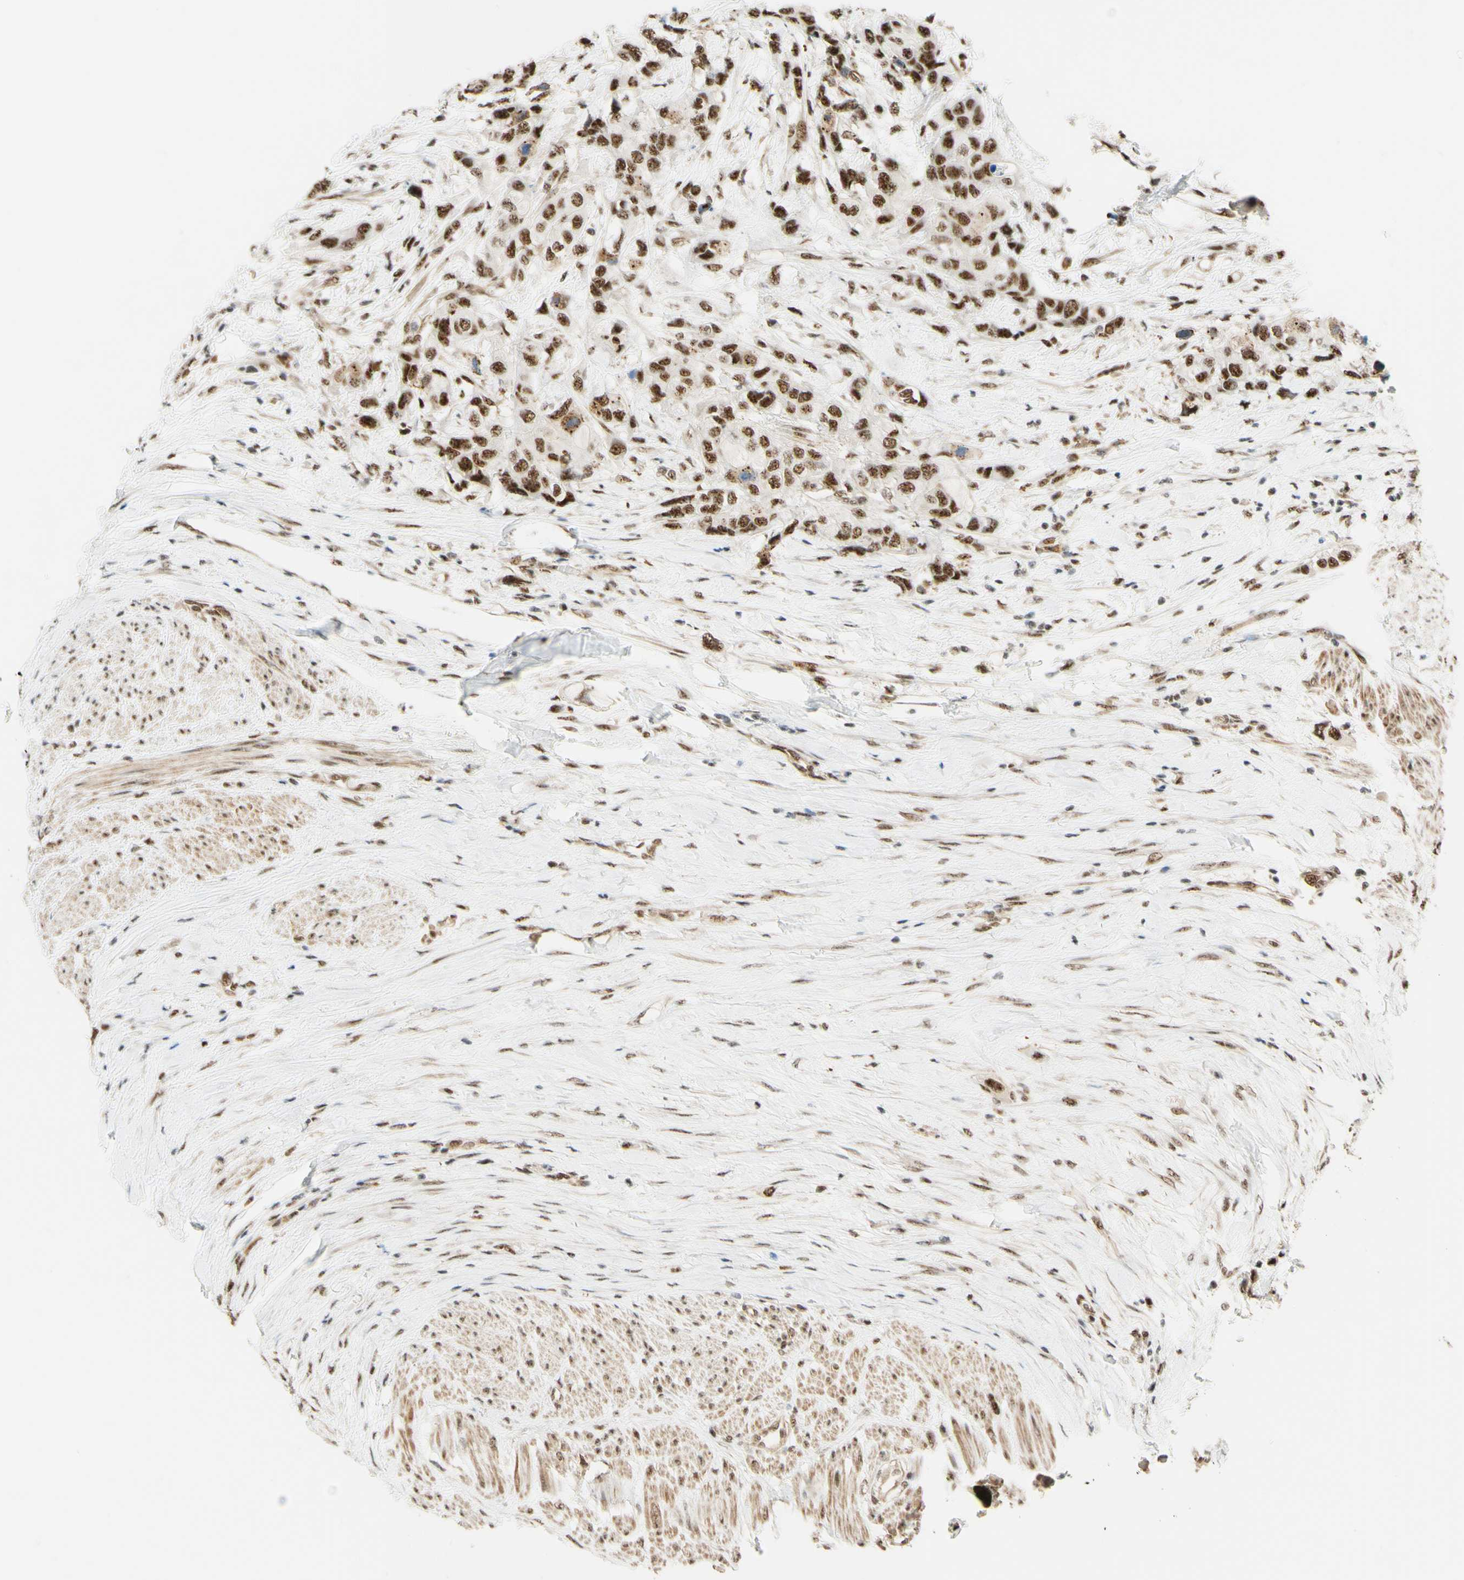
{"staining": {"intensity": "moderate", "quantity": ">75%", "location": "nuclear"}, "tissue": "urothelial cancer", "cell_type": "Tumor cells", "image_type": "cancer", "snomed": [{"axis": "morphology", "description": "Urothelial carcinoma, High grade"}, {"axis": "topography", "description": "Urinary bladder"}], "caption": "The photomicrograph reveals staining of urothelial cancer, revealing moderate nuclear protein staining (brown color) within tumor cells.", "gene": "SAP18", "patient": {"sex": "female", "age": 56}}